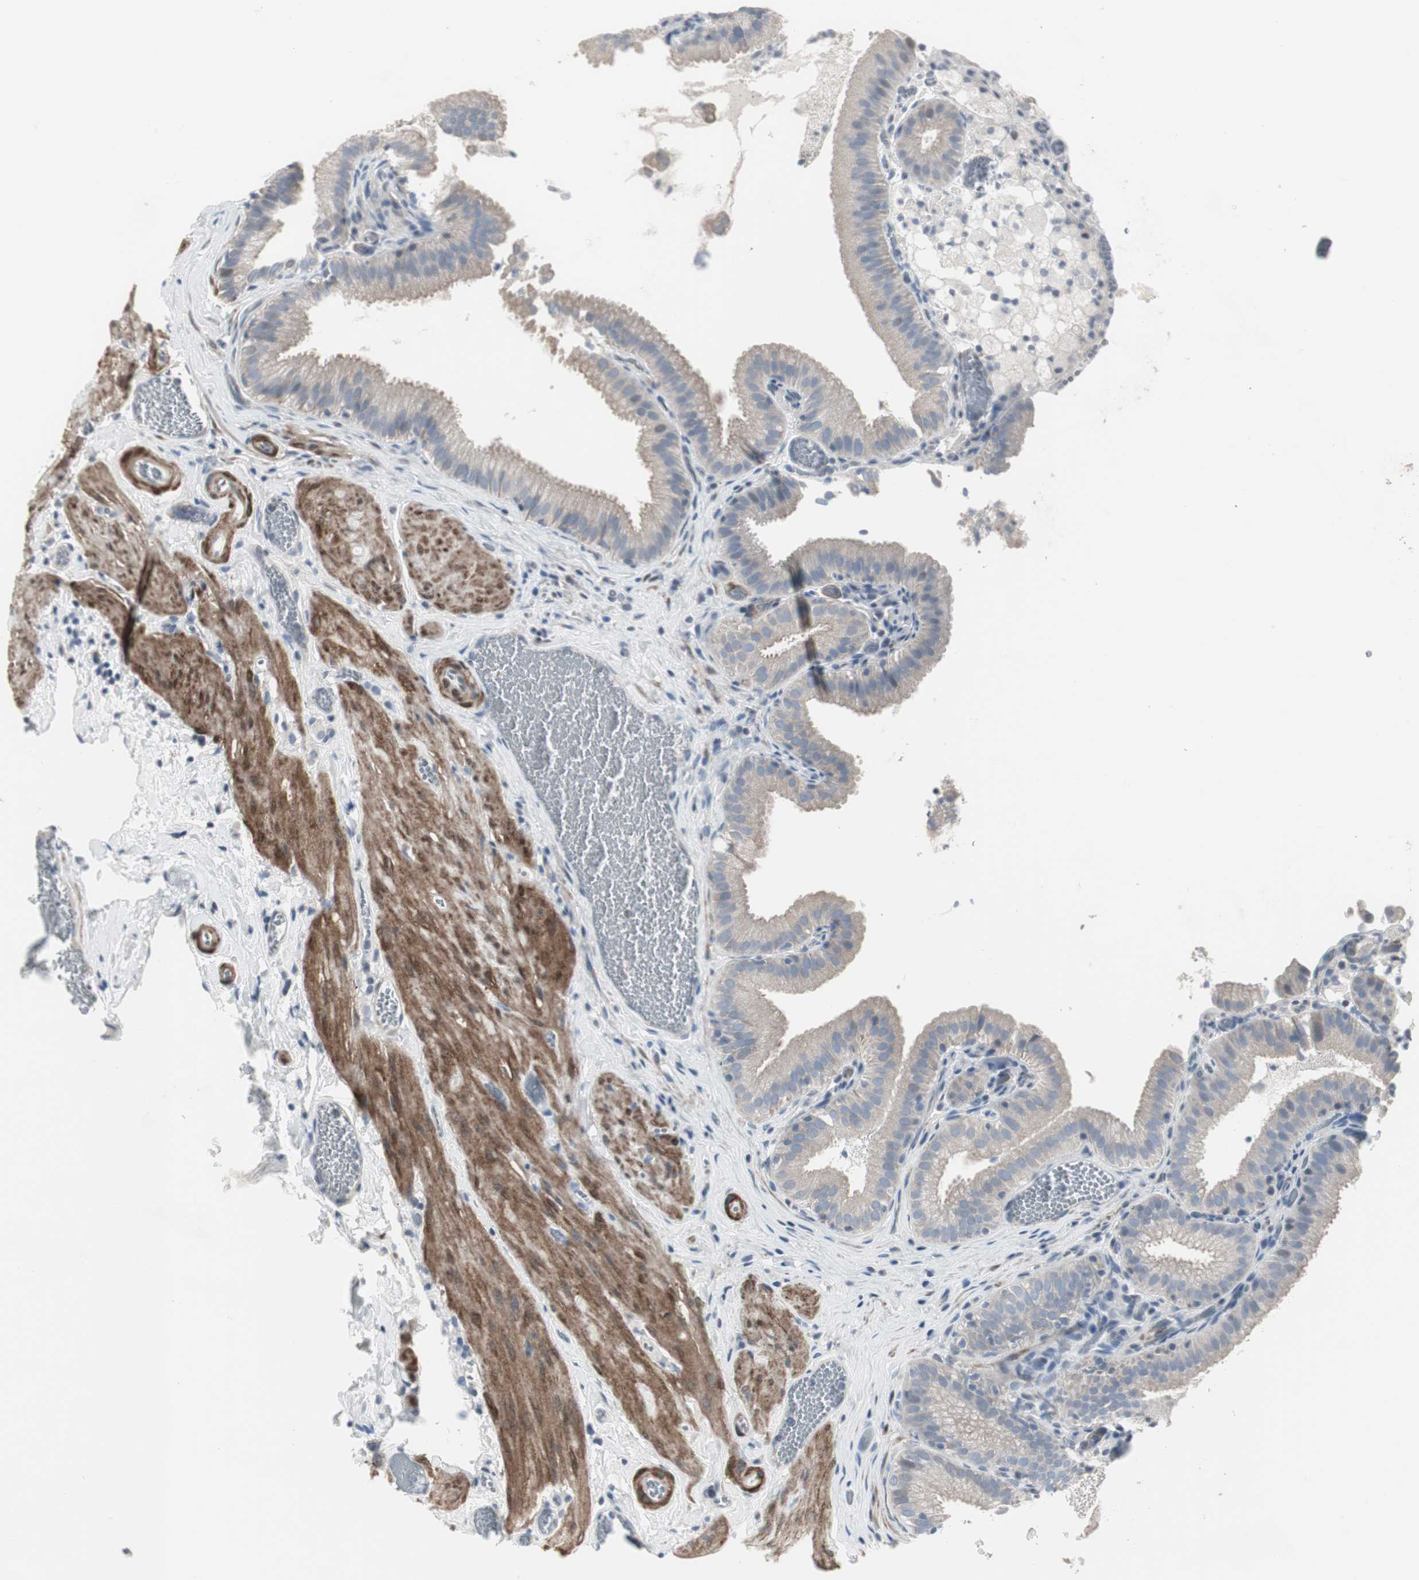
{"staining": {"intensity": "negative", "quantity": "none", "location": "none"}, "tissue": "gallbladder", "cell_type": "Glandular cells", "image_type": "normal", "snomed": [{"axis": "morphology", "description": "Normal tissue, NOS"}, {"axis": "topography", "description": "Gallbladder"}], "caption": "High magnification brightfield microscopy of benign gallbladder stained with DAB (3,3'-diaminobenzidine) (brown) and counterstained with hematoxylin (blue): glandular cells show no significant expression.", "gene": "DMPK", "patient": {"sex": "male", "age": 54}}